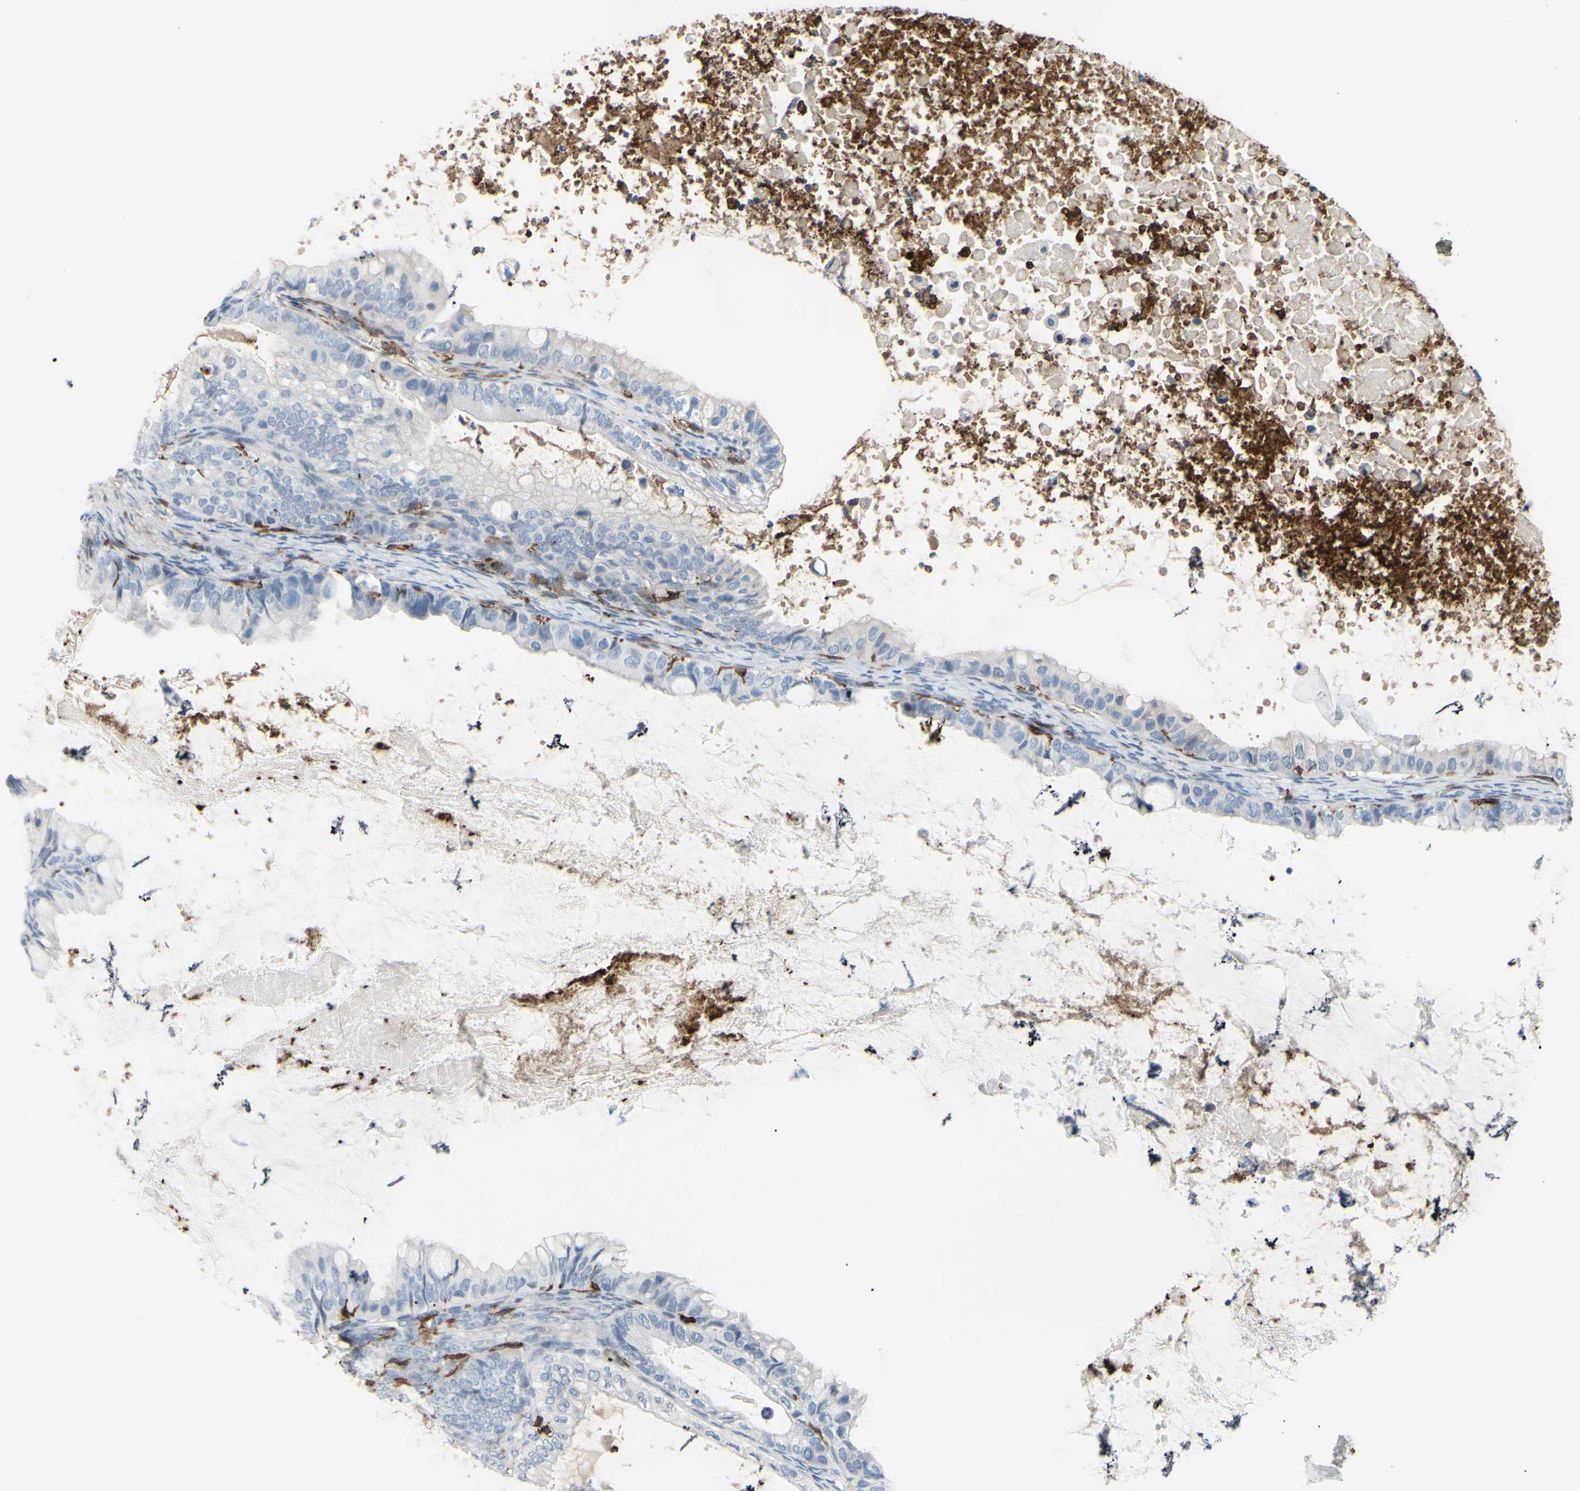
{"staining": {"intensity": "negative", "quantity": "none", "location": "none"}, "tissue": "ovarian cancer", "cell_type": "Tumor cells", "image_type": "cancer", "snomed": [{"axis": "morphology", "description": "Cystadenocarcinoma, mucinous, NOS"}, {"axis": "topography", "description": "Ovary"}], "caption": "The histopathology image demonstrates no staining of tumor cells in ovarian cancer (mucinous cystadenocarcinoma).", "gene": "FCGR2A", "patient": {"sex": "female", "age": 80}}